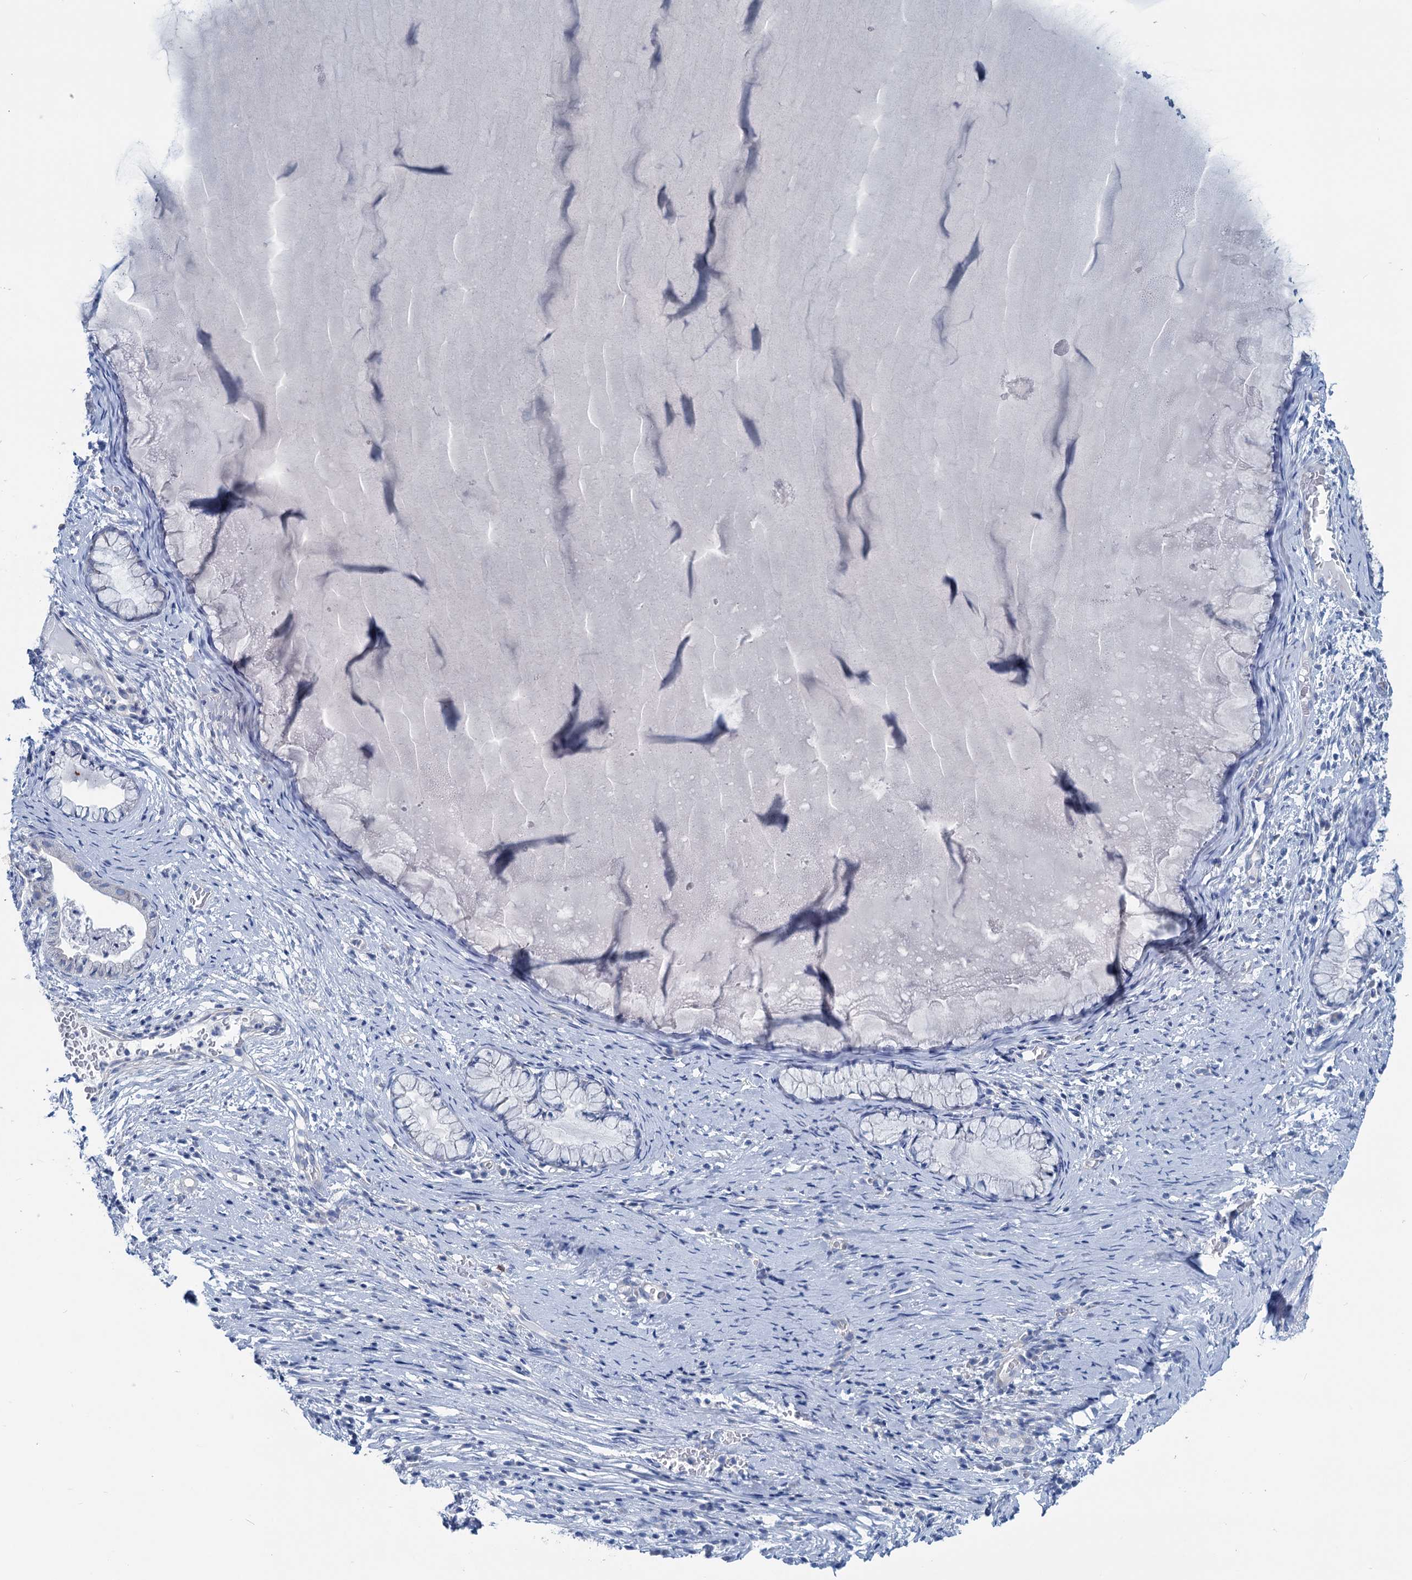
{"staining": {"intensity": "negative", "quantity": "none", "location": "none"}, "tissue": "cervix", "cell_type": "Glandular cells", "image_type": "normal", "snomed": [{"axis": "morphology", "description": "Normal tissue, NOS"}, {"axis": "topography", "description": "Cervix"}], "caption": "The photomicrograph displays no significant staining in glandular cells of cervix.", "gene": "SLC1A3", "patient": {"sex": "female", "age": 42}}